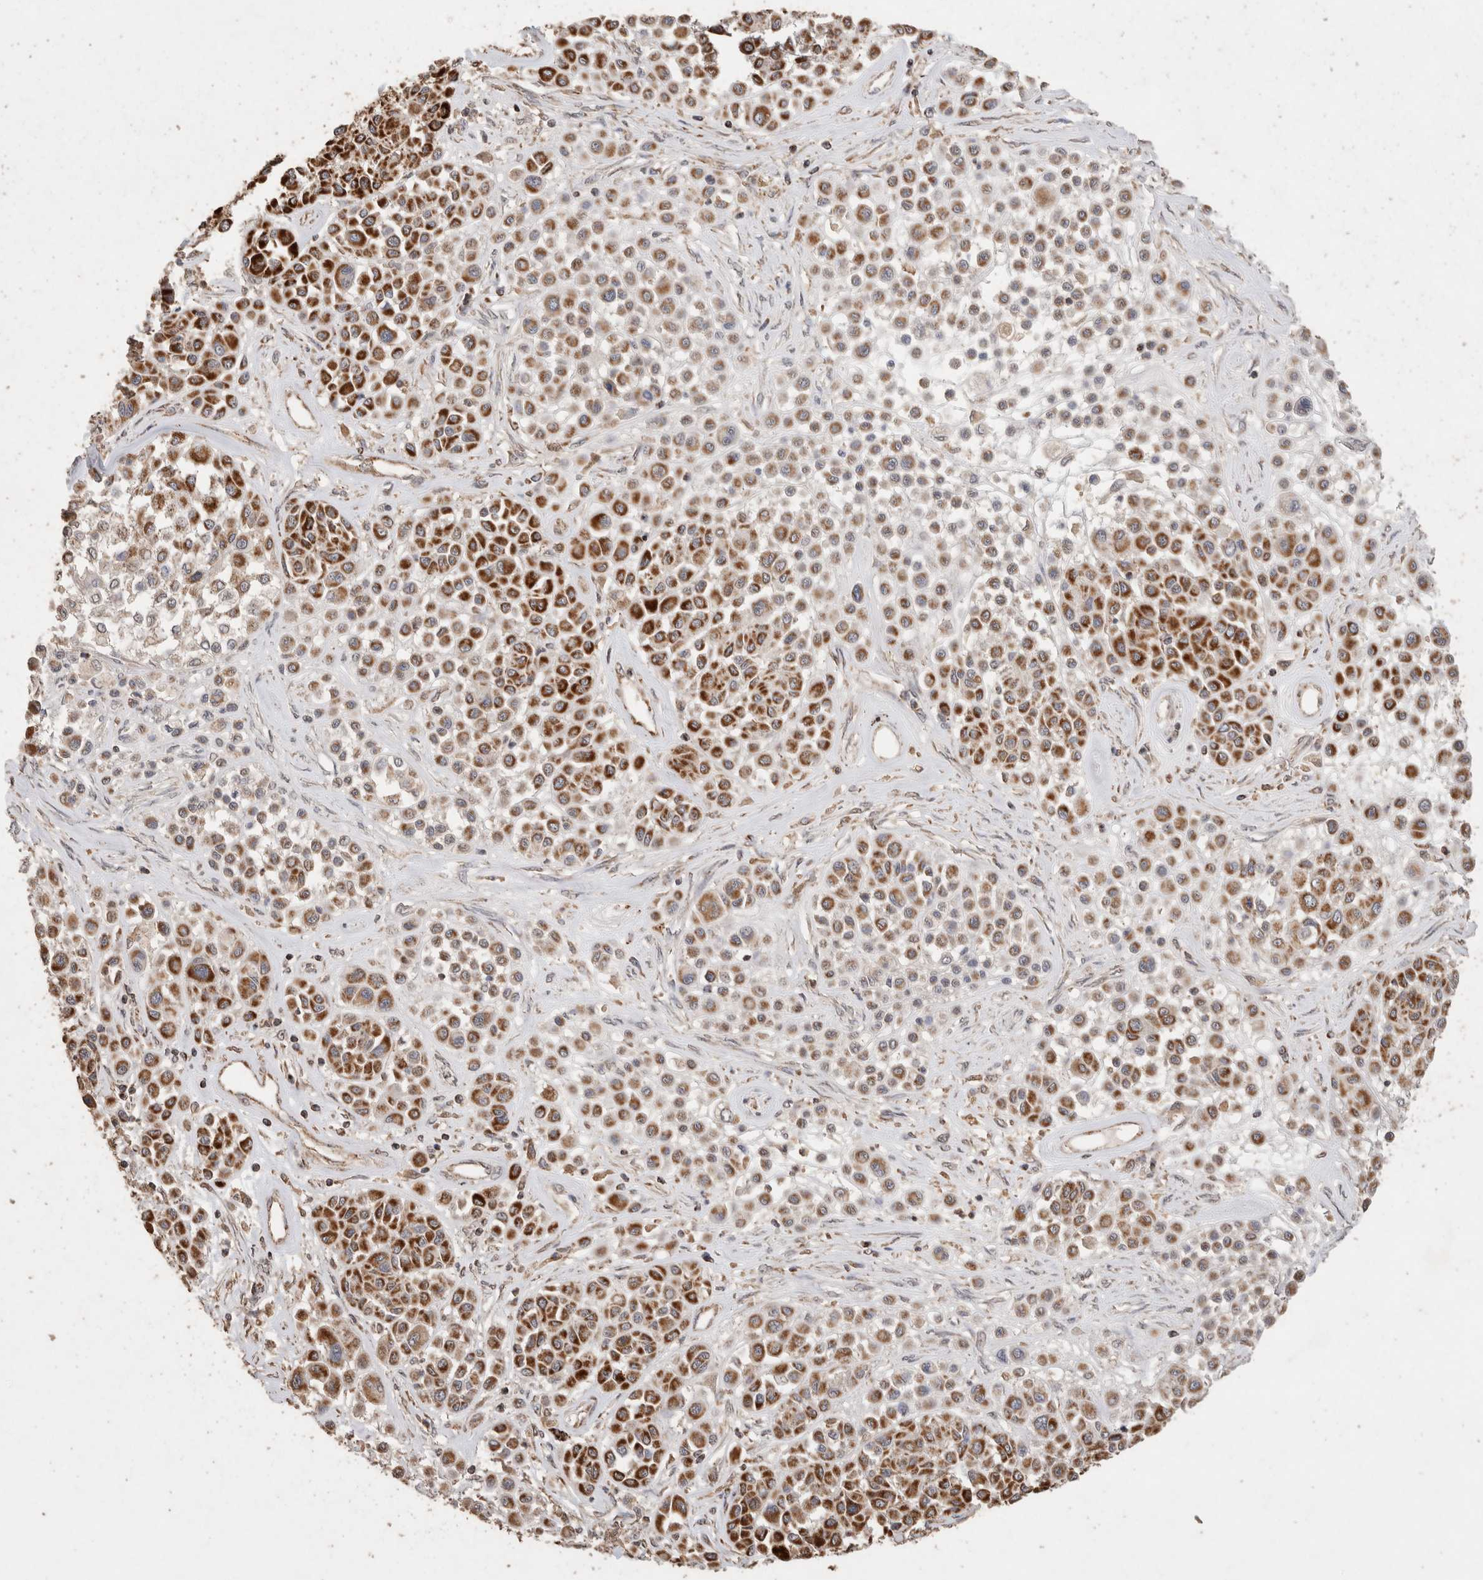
{"staining": {"intensity": "strong", "quantity": ">75%", "location": "cytoplasmic/membranous"}, "tissue": "melanoma", "cell_type": "Tumor cells", "image_type": "cancer", "snomed": [{"axis": "morphology", "description": "Malignant melanoma, Metastatic site"}, {"axis": "topography", "description": "Soft tissue"}], "caption": "IHC of melanoma exhibits high levels of strong cytoplasmic/membranous staining in approximately >75% of tumor cells.", "gene": "ACADM", "patient": {"sex": "male", "age": 41}}